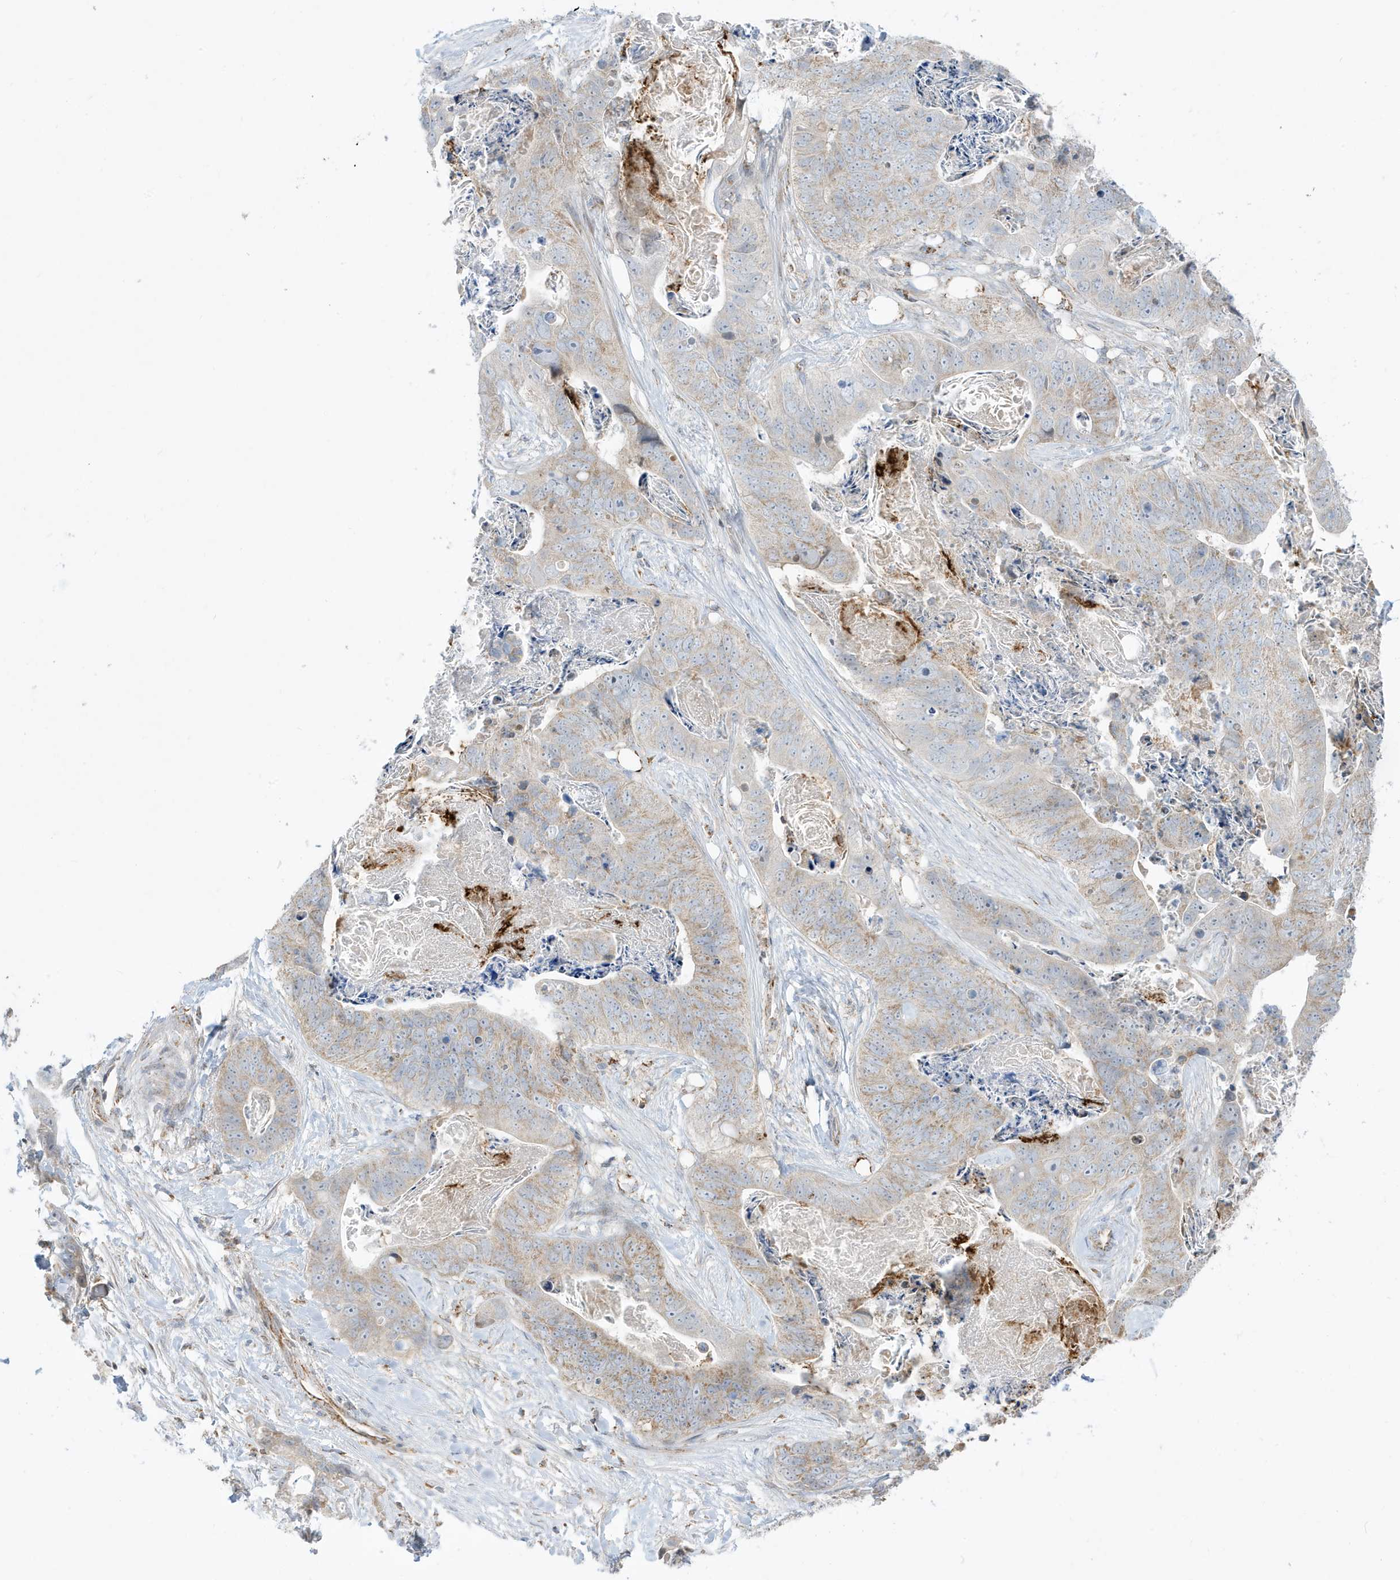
{"staining": {"intensity": "weak", "quantity": "25%-75%", "location": "cytoplasmic/membranous"}, "tissue": "stomach cancer", "cell_type": "Tumor cells", "image_type": "cancer", "snomed": [{"axis": "morphology", "description": "Adenocarcinoma, NOS"}, {"axis": "topography", "description": "Stomach"}], "caption": "Immunohistochemistry micrograph of human stomach cancer stained for a protein (brown), which reveals low levels of weak cytoplasmic/membranous staining in approximately 25%-75% of tumor cells.", "gene": "IFT57", "patient": {"sex": "female", "age": 89}}